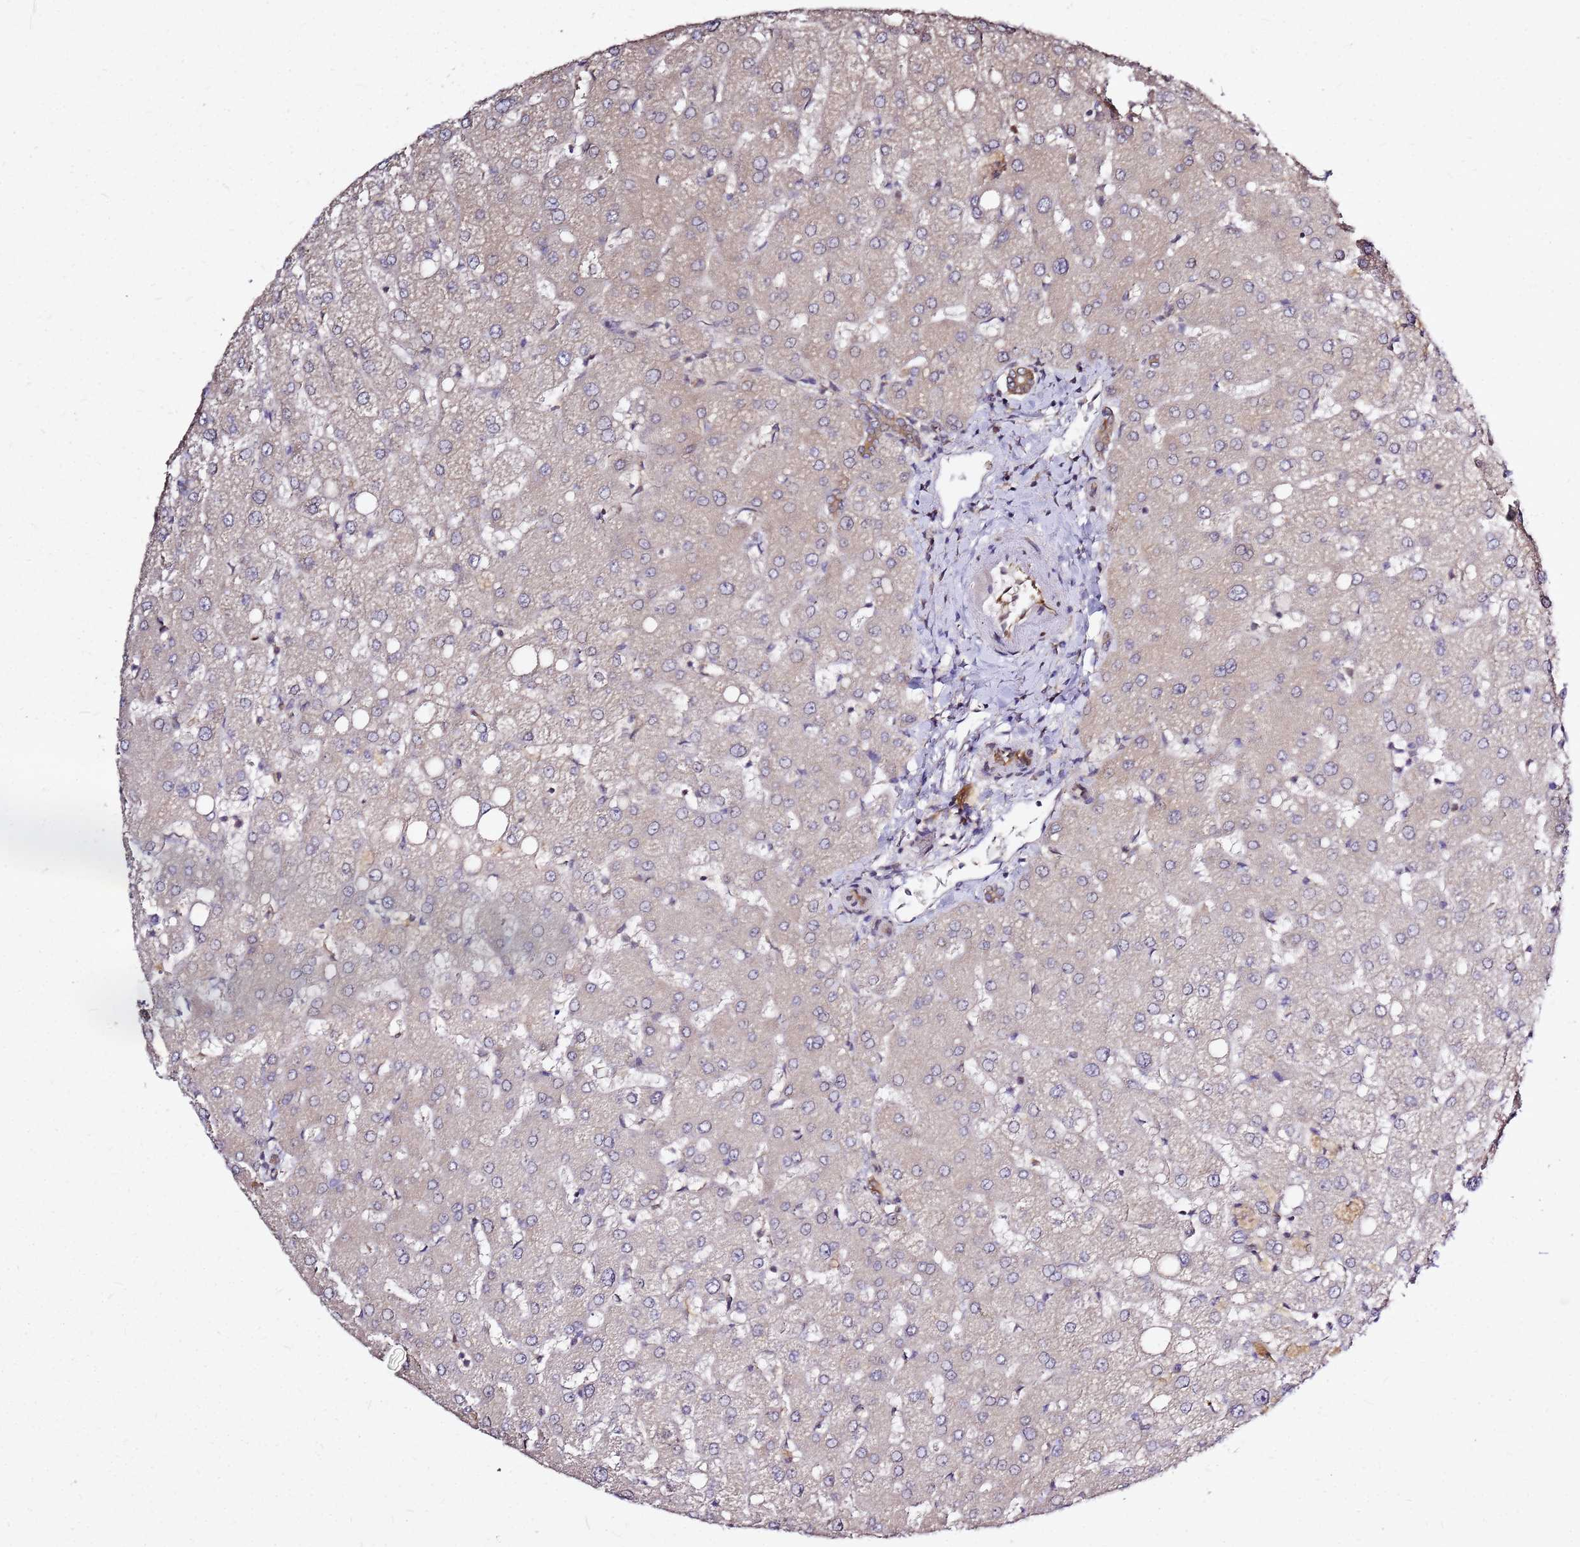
{"staining": {"intensity": "strong", "quantity": ">75%", "location": "cytoplasmic/membranous"}, "tissue": "liver", "cell_type": "Cholangiocytes", "image_type": "normal", "snomed": [{"axis": "morphology", "description": "Normal tissue, NOS"}, {"axis": "topography", "description": "Liver"}], "caption": "Cholangiocytes exhibit high levels of strong cytoplasmic/membranous expression in approximately >75% of cells in normal human liver.", "gene": "NUDT14", "patient": {"sex": "female", "age": 54}}